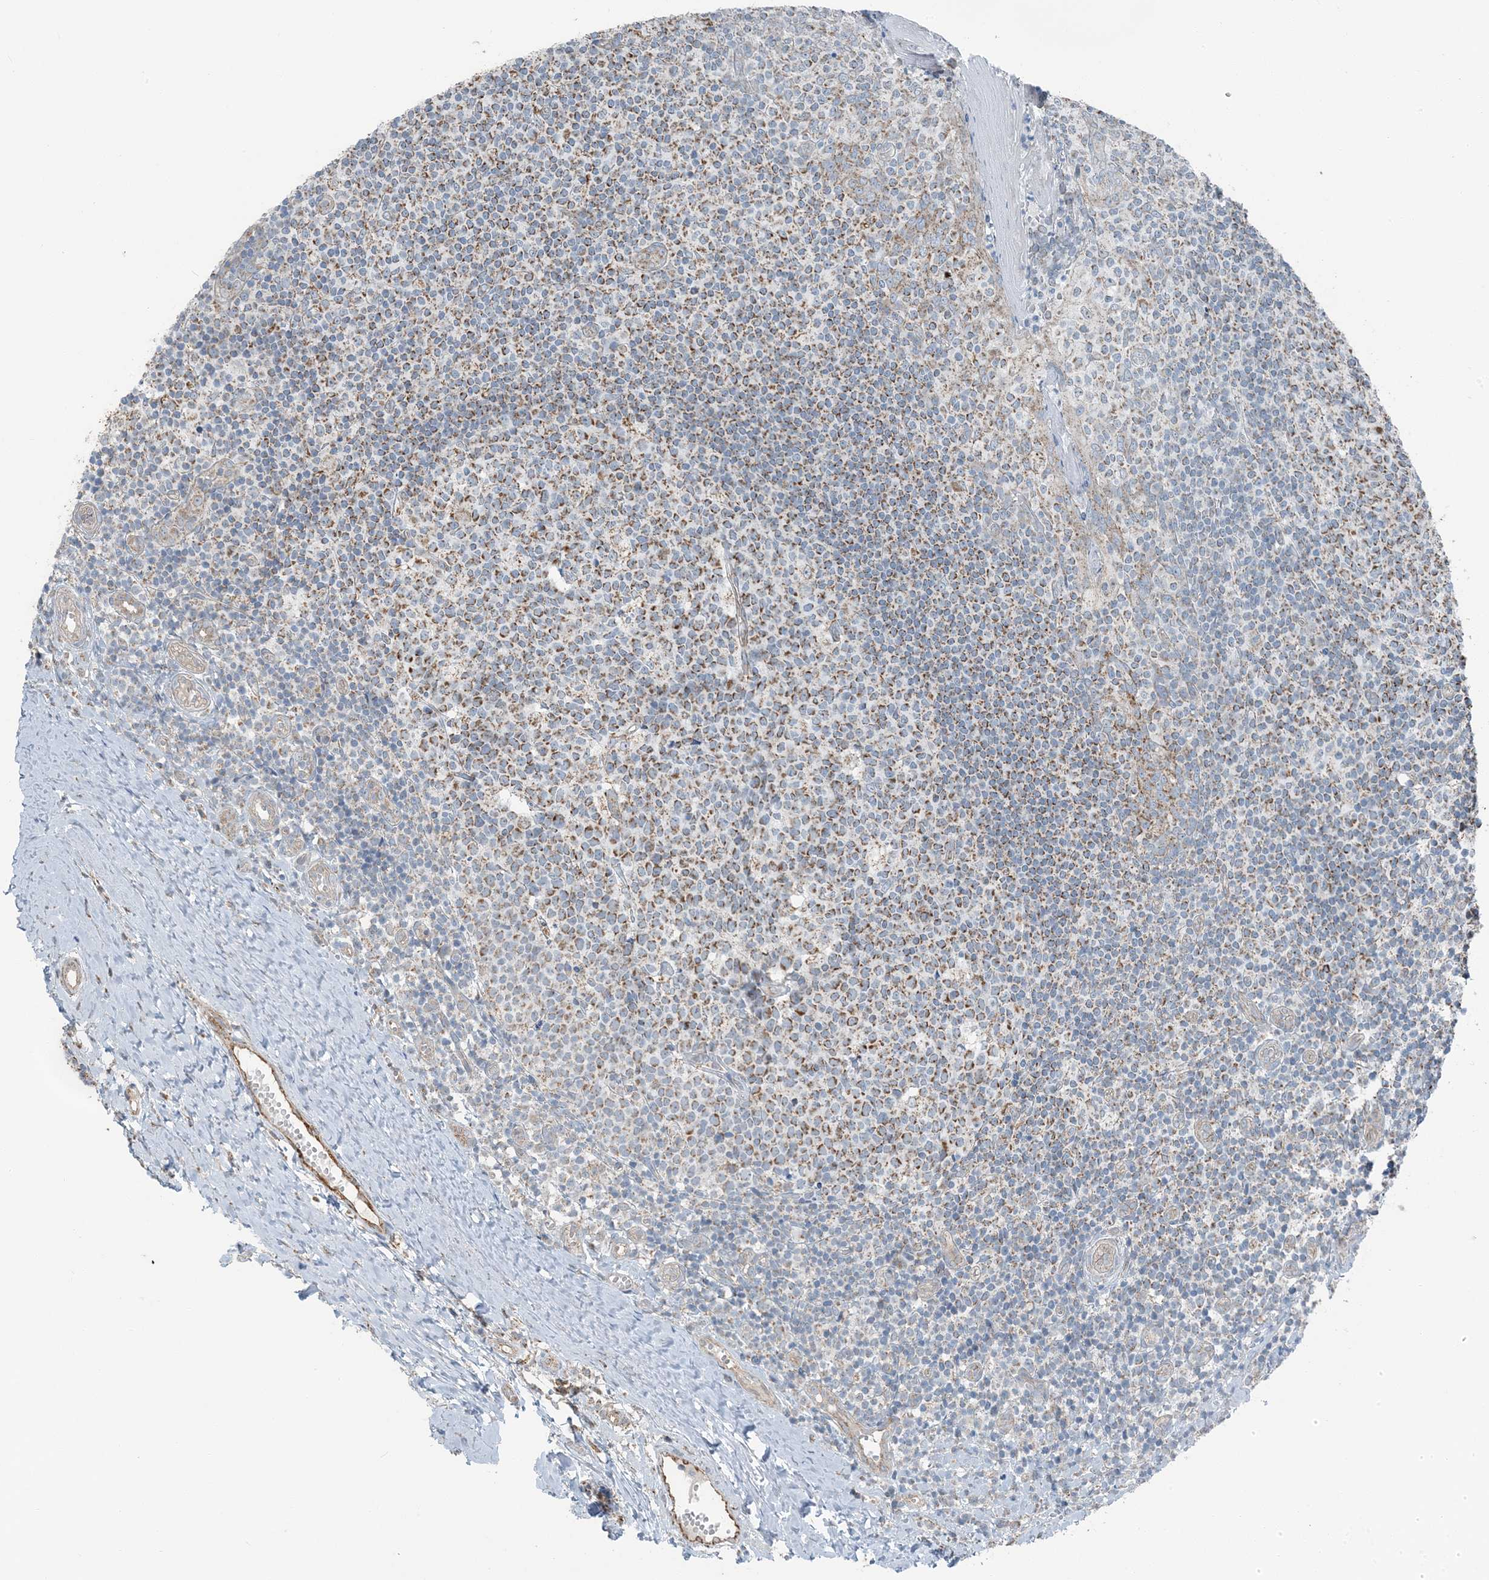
{"staining": {"intensity": "moderate", "quantity": ">75%", "location": "cytoplasmic/membranous"}, "tissue": "tonsil", "cell_type": "Germinal center cells", "image_type": "normal", "snomed": [{"axis": "morphology", "description": "Normal tissue, NOS"}, {"axis": "topography", "description": "Tonsil"}], "caption": "Human tonsil stained with a brown dye demonstrates moderate cytoplasmic/membranous positive positivity in about >75% of germinal center cells.", "gene": "PILRB", "patient": {"sex": "female", "age": 19}}